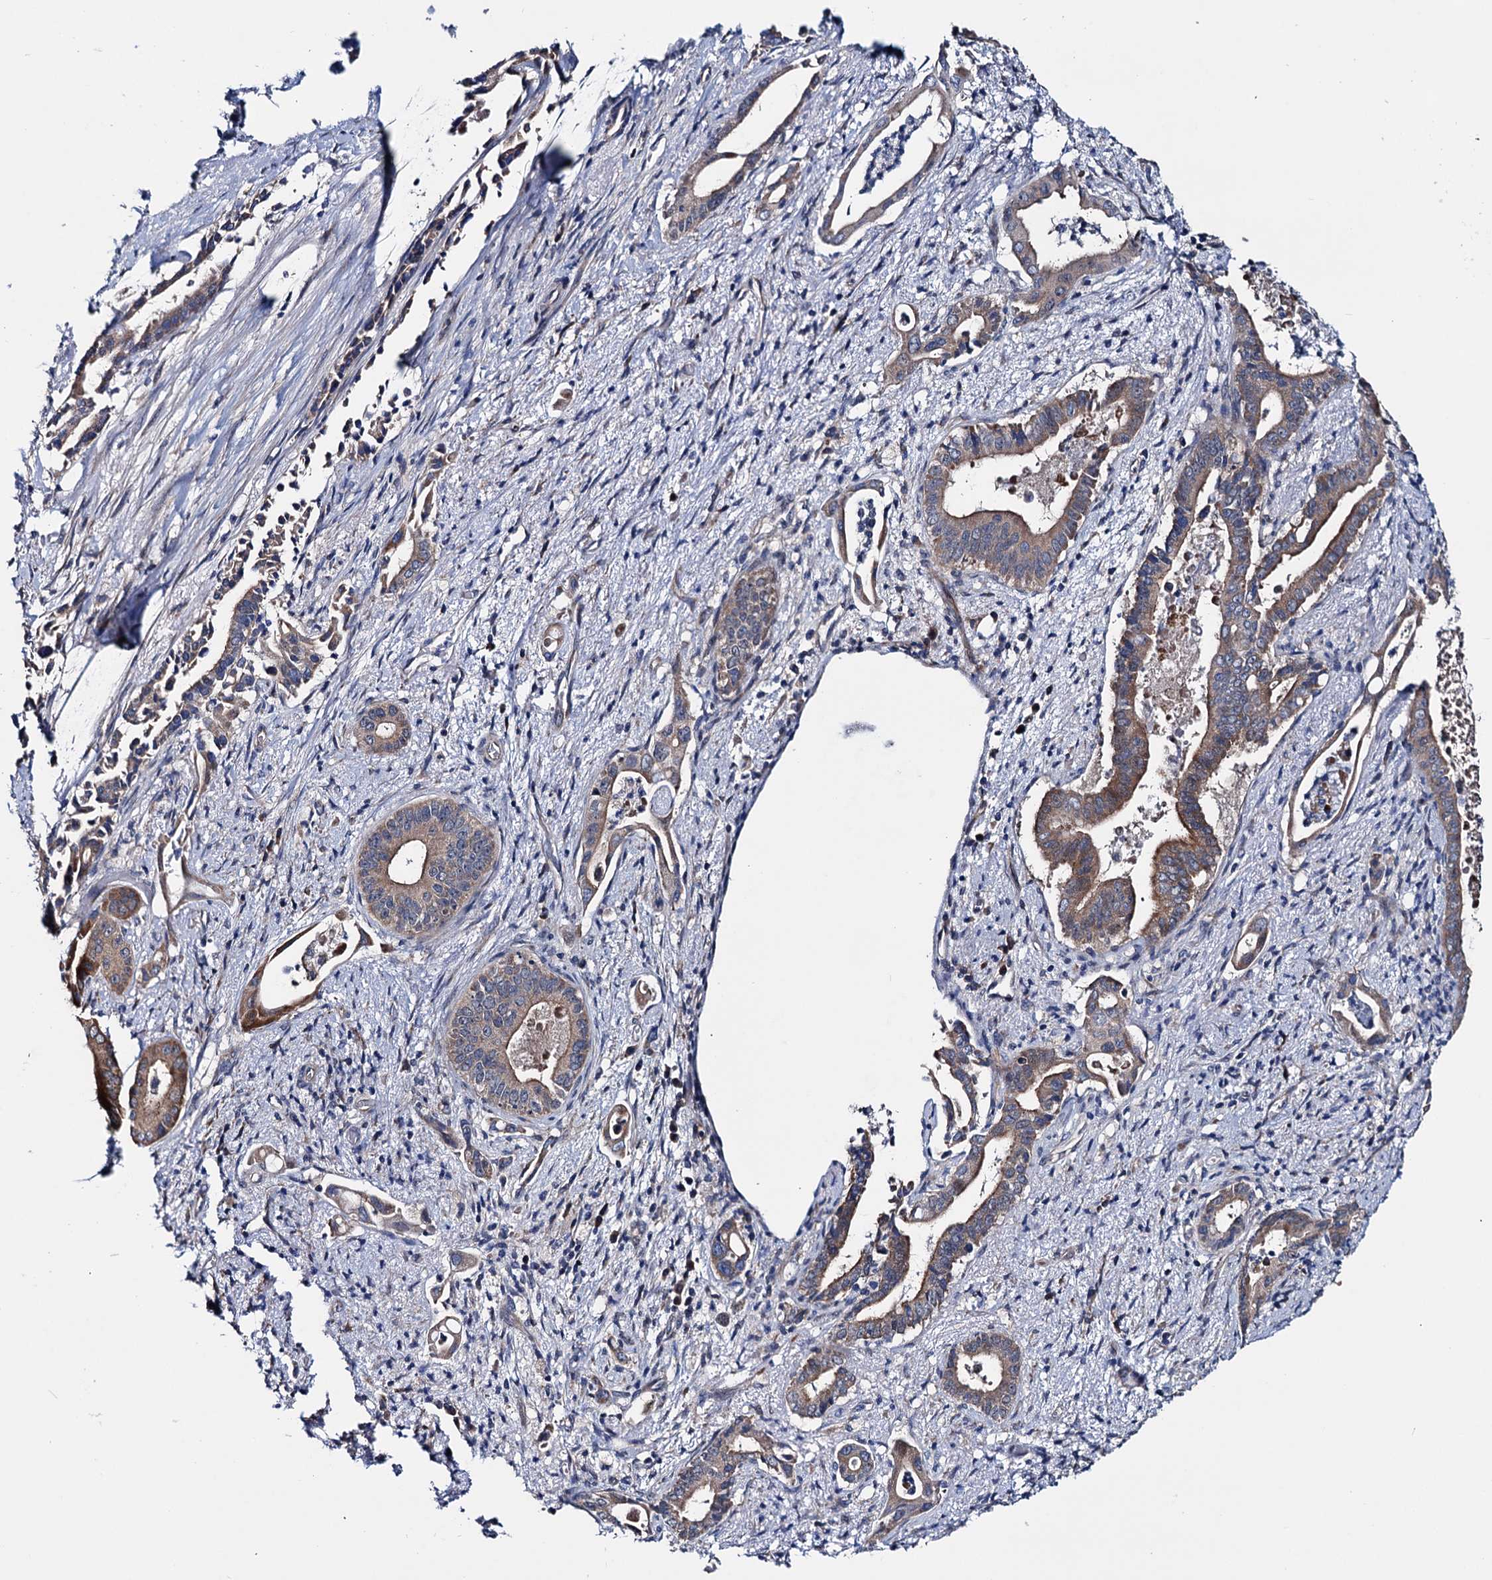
{"staining": {"intensity": "moderate", "quantity": ">75%", "location": "cytoplasmic/membranous"}, "tissue": "pancreatic cancer", "cell_type": "Tumor cells", "image_type": "cancer", "snomed": [{"axis": "morphology", "description": "Adenocarcinoma, NOS"}, {"axis": "topography", "description": "Pancreas"}], "caption": "Immunohistochemical staining of adenocarcinoma (pancreatic) displays moderate cytoplasmic/membranous protein positivity in approximately >75% of tumor cells.", "gene": "EYA4", "patient": {"sex": "female", "age": 77}}